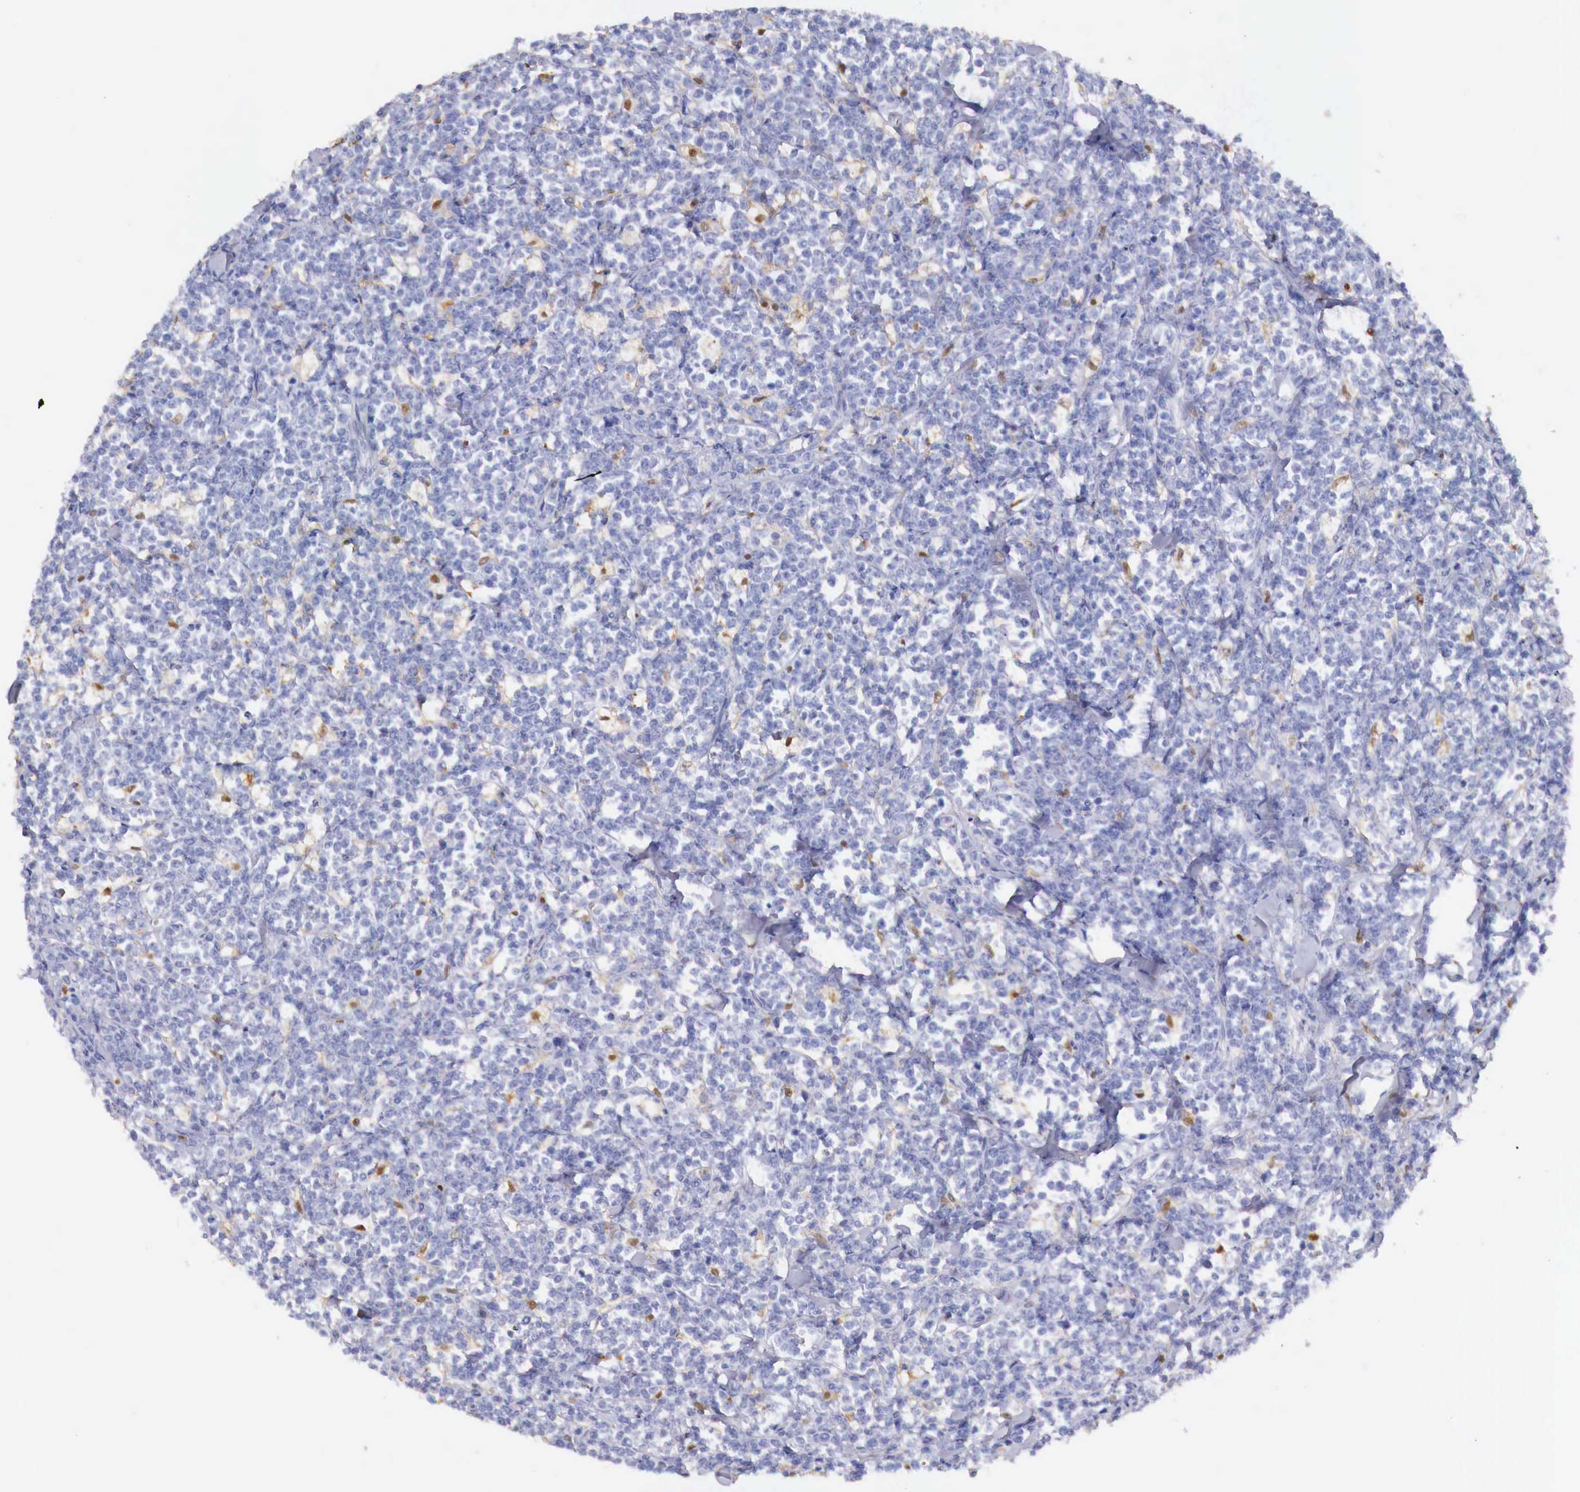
{"staining": {"intensity": "negative", "quantity": "none", "location": "none"}, "tissue": "lymphoma", "cell_type": "Tumor cells", "image_type": "cancer", "snomed": [{"axis": "morphology", "description": "Malignant lymphoma, non-Hodgkin's type, High grade"}, {"axis": "topography", "description": "Small intestine"}, {"axis": "topography", "description": "Colon"}], "caption": "Immunohistochemistry (IHC) of human malignant lymphoma, non-Hodgkin's type (high-grade) reveals no staining in tumor cells.", "gene": "RENBP", "patient": {"sex": "male", "age": 8}}